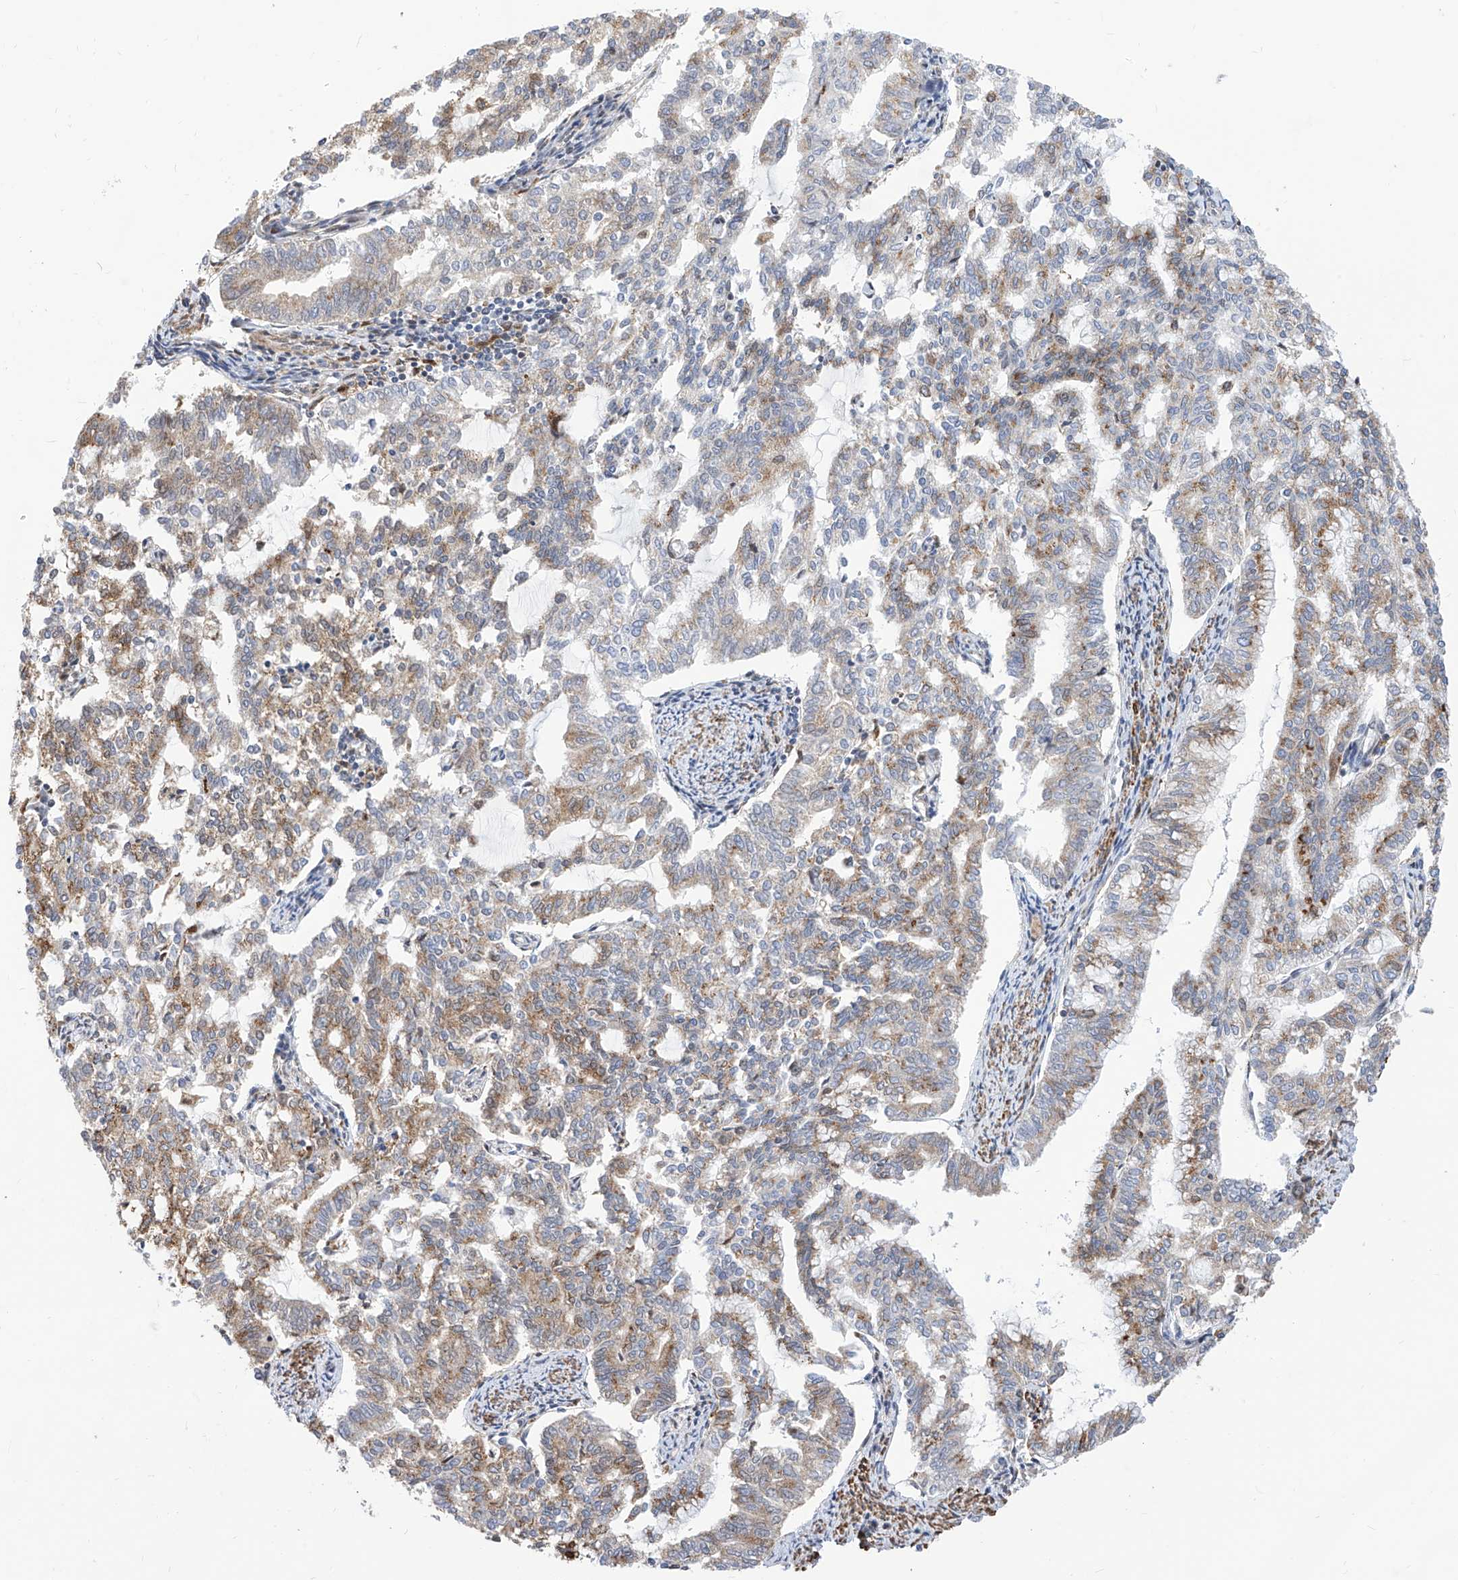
{"staining": {"intensity": "moderate", "quantity": ">75%", "location": "cytoplasmic/membranous"}, "tissue": "endometrial cancer", "cell_type": "Tumor cells", "image_type": "cancer", "snomed": [{"axis": "morphology", "description": "Adenocarcinoma, NOS"}, {"axis": "topography", "description": "Endometrium"}], "caption": "Human endometrial cancer stained for a protein (brown) displays moderate cytoplasmic/membranous positive expression in about >75% of tumor cells.", "gene": "TTLL8", "patient": {"sex": "female", "age": 79}}